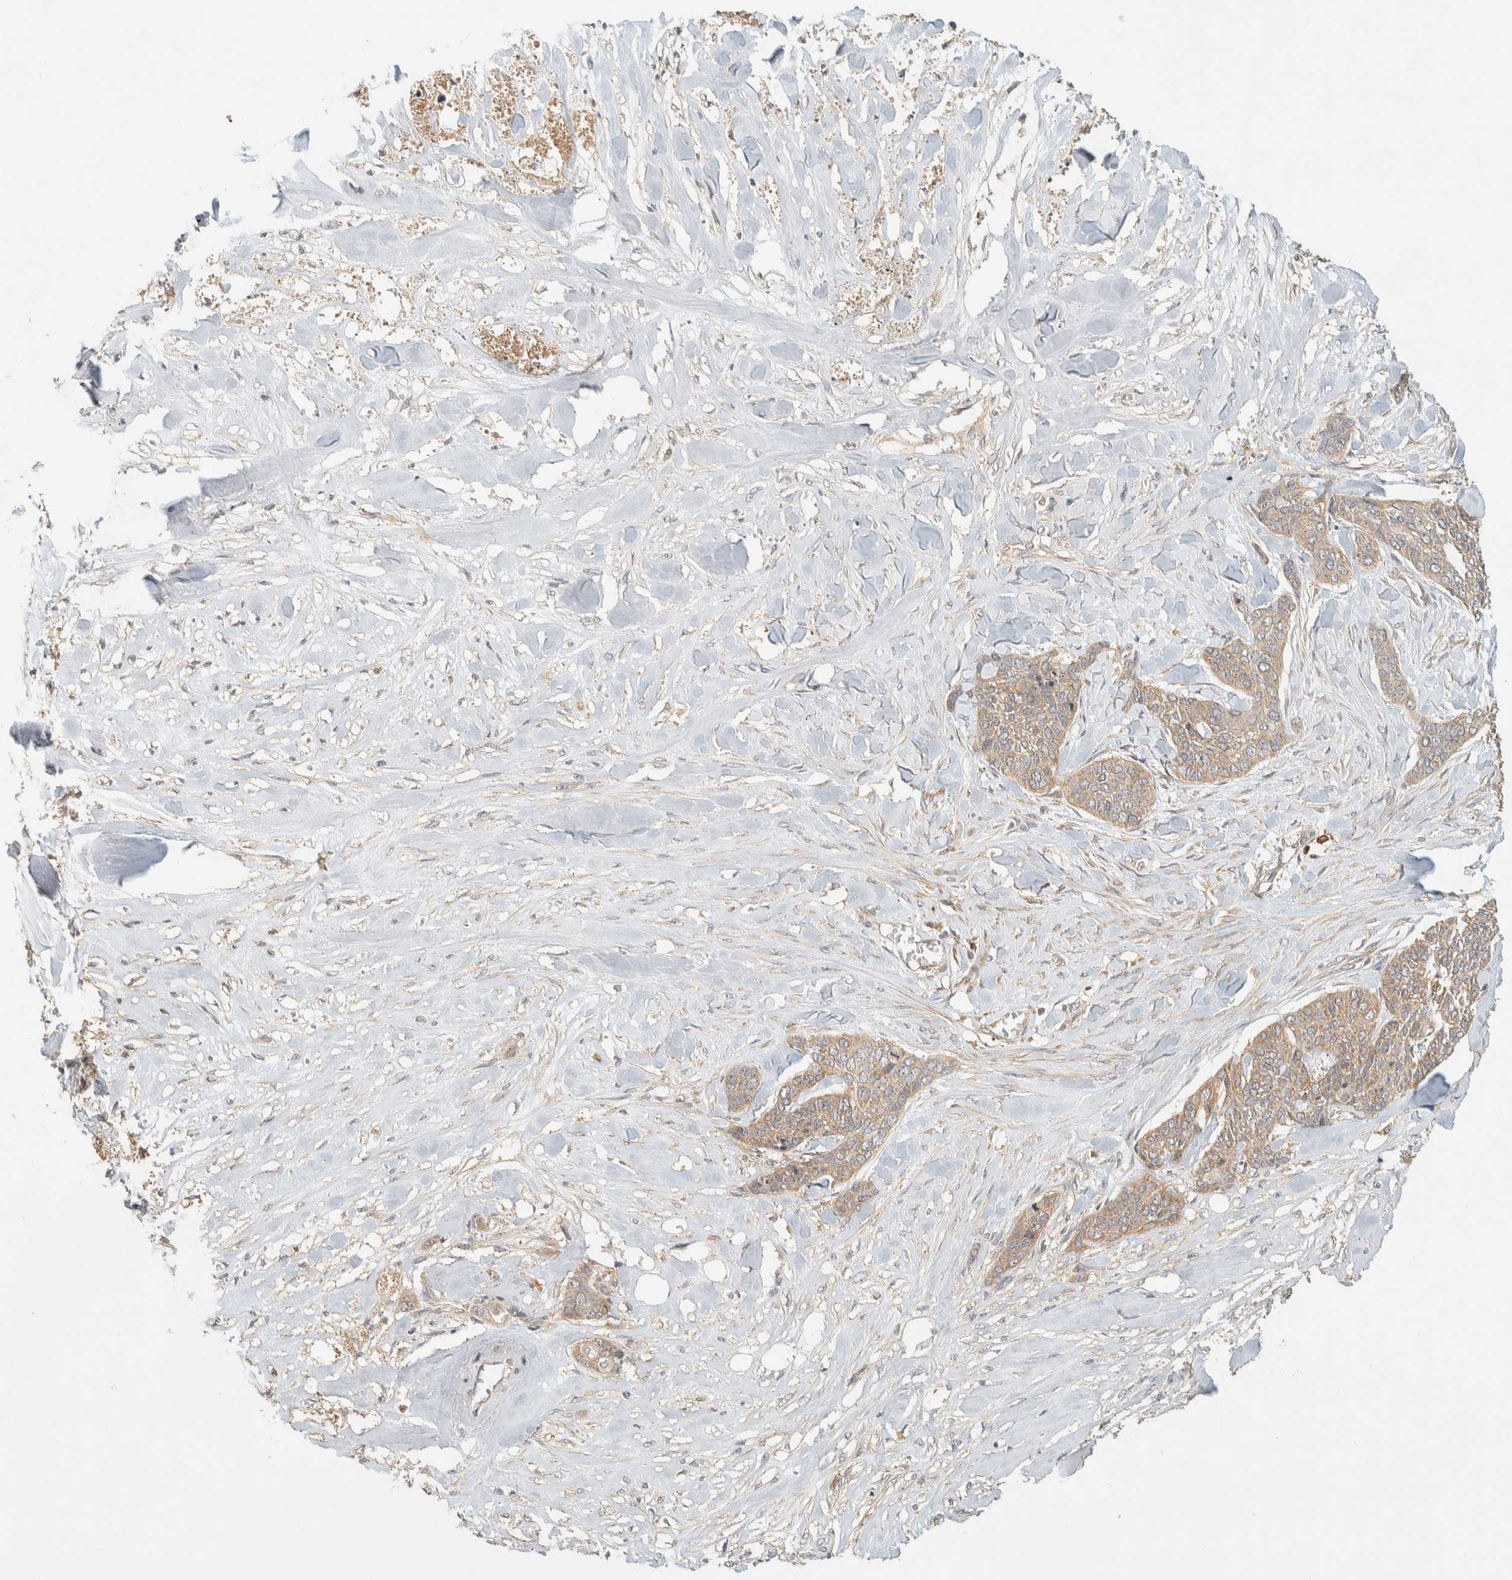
{"staining": {"intensity": "weak", "quantity": ">75%", "location": "cytoplasmic/membranous"}, "tissue": "skin cancer", "cell_type": "Tumor cells", "image_type": "cancer", "snomed": [{"axis": "morphology", "description": "Basal cell carcinoma"}, {"axis": "topography", "description": "Skin"}], "caption": "Weak cytoplasmic/membranous expression is seen in approximately >75% of tumor cells in skin basal cell carcinoma. The protein is shown in brown color, while the nuclei are stained blue.", "gene": "TMEM192", "patient": {"sex": "female", "age": 64}}